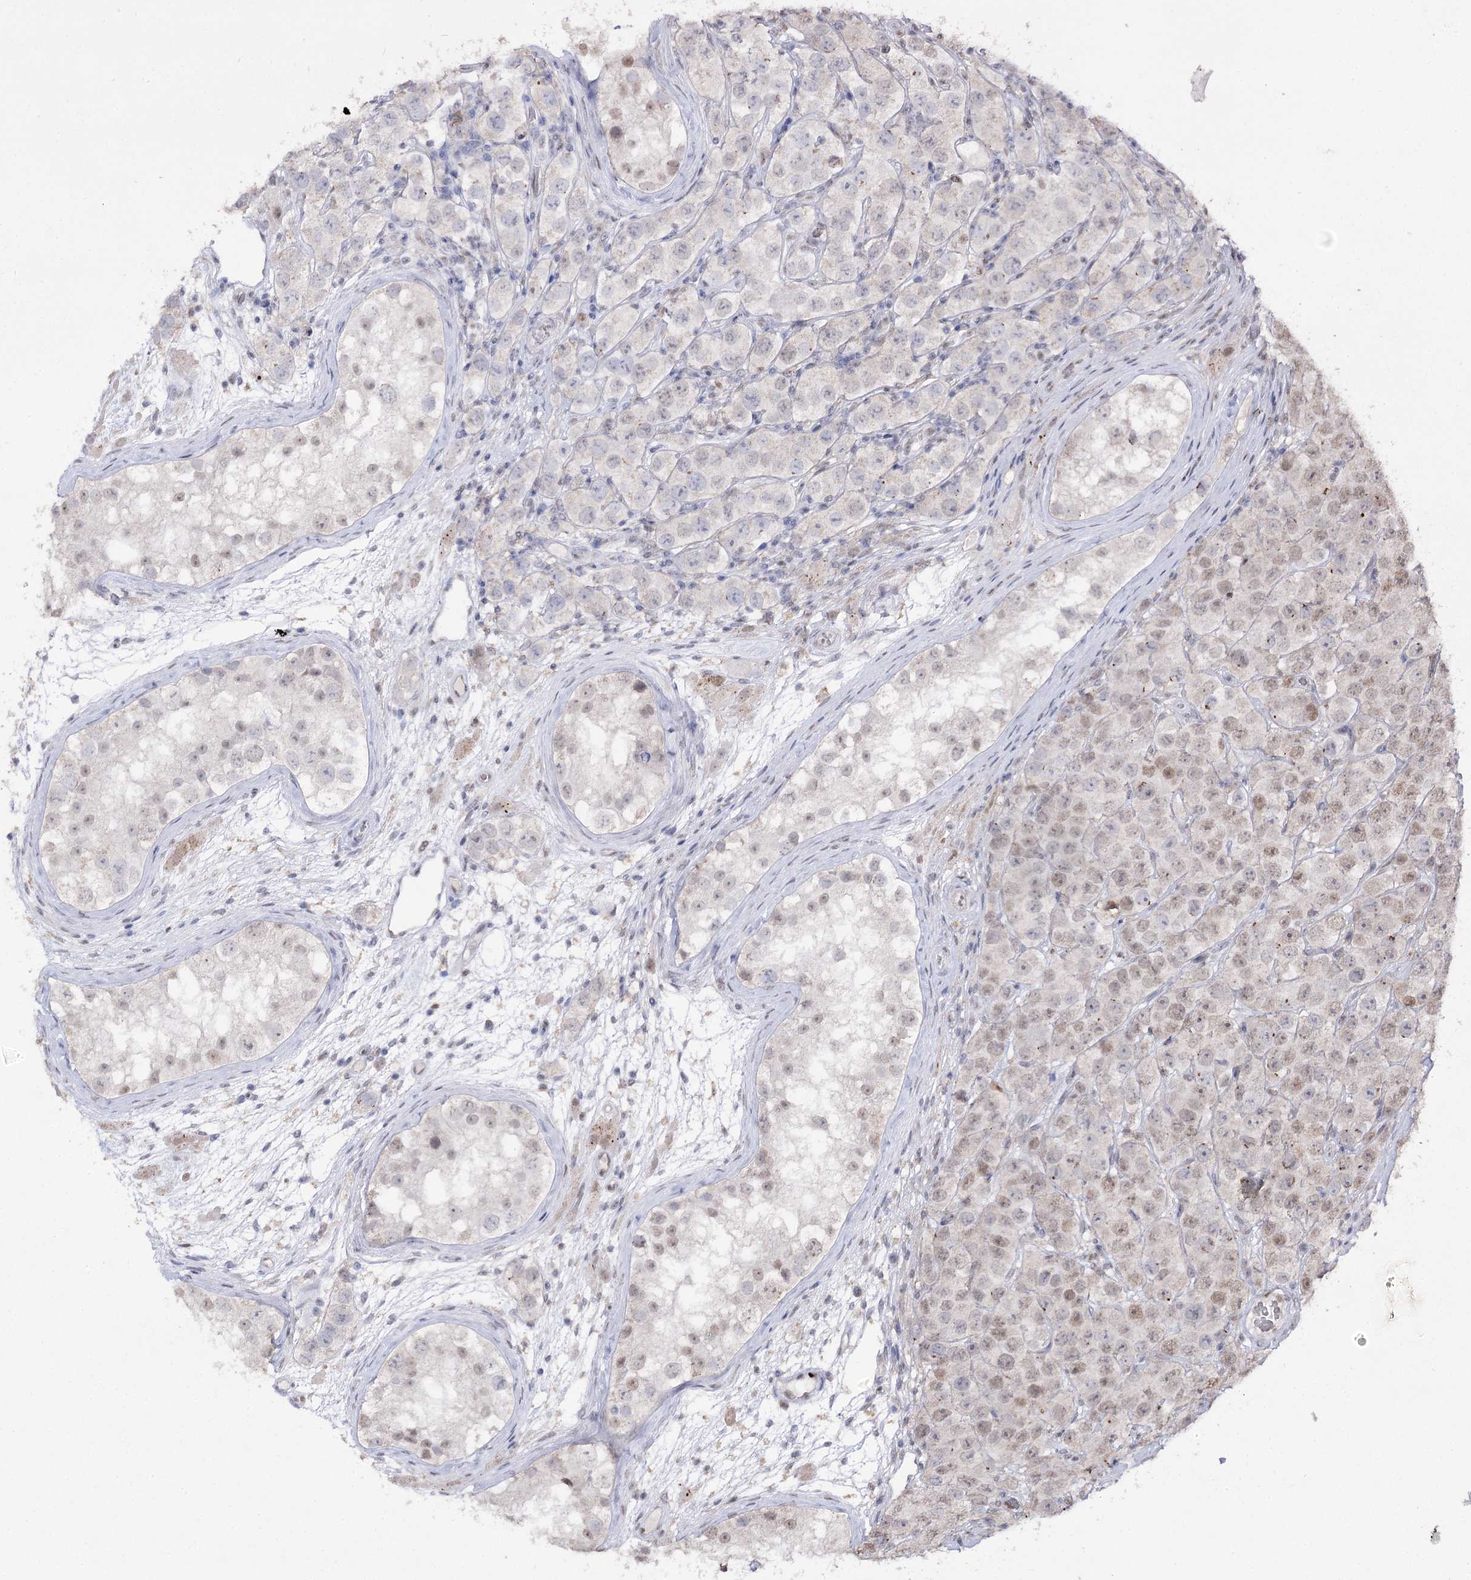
{"staining": {"intensity": "moderate", "quantity": "25%-75%", "location": "nuclear"}, "tissue": "testis cancer", "cell_type": "Tumor cells", "image_type": "cancer", "snomed": [{"axis": "morphology", "description": "Seminoma, NOS"}, {"axis": "topography", "description": "Testis"}], "caption": "A high-resolution micrograph shows IHC staining of seminoma (testis), which demonstrates moderate nuclear positivity in approximately 25%-75% of tumor cells.", "gene": "VGLL4", "patient": {"sex": "male", "age": 28}}